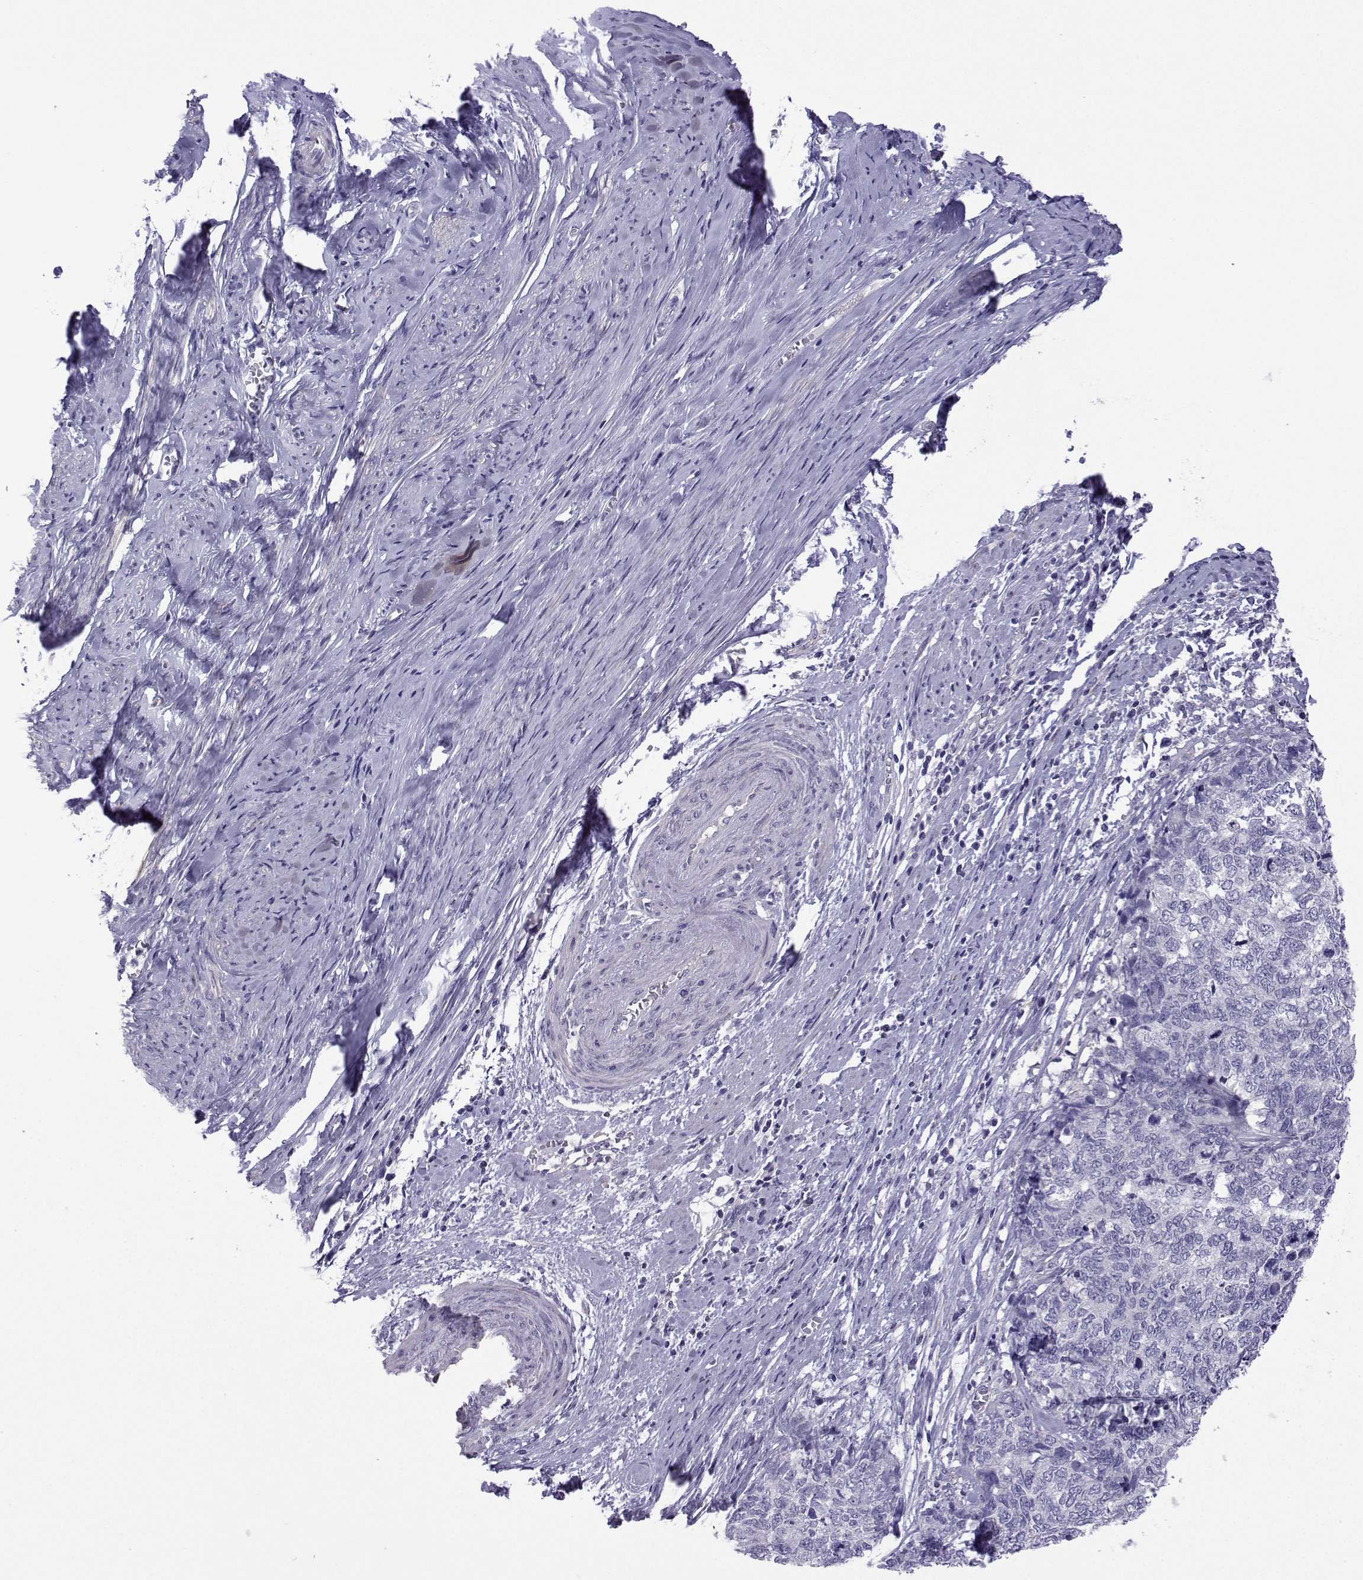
{"staining": {"intensity": "negative", "quantity": "none", "location": "none"}, "tissue": "cervical cancer", "cell_type": "Tumor cells", "image_type": "cancer", "snomed": [{"axis": "morphology", "description": "Squamous cell carcinoma, NOS"}, {"axis": "topography", "description": "Cervix"}], "caption": "This micrograph is of squamous cell carcinoma (cervical) stained with IHC to label a protein in brown with the nuclei are counter-stained blue. There is no staining in tumor cells. (IHC, brightfield microscopy, high magnification).", "gene": "CFAP70", "patient": {"sex": "female", "age": 63}}